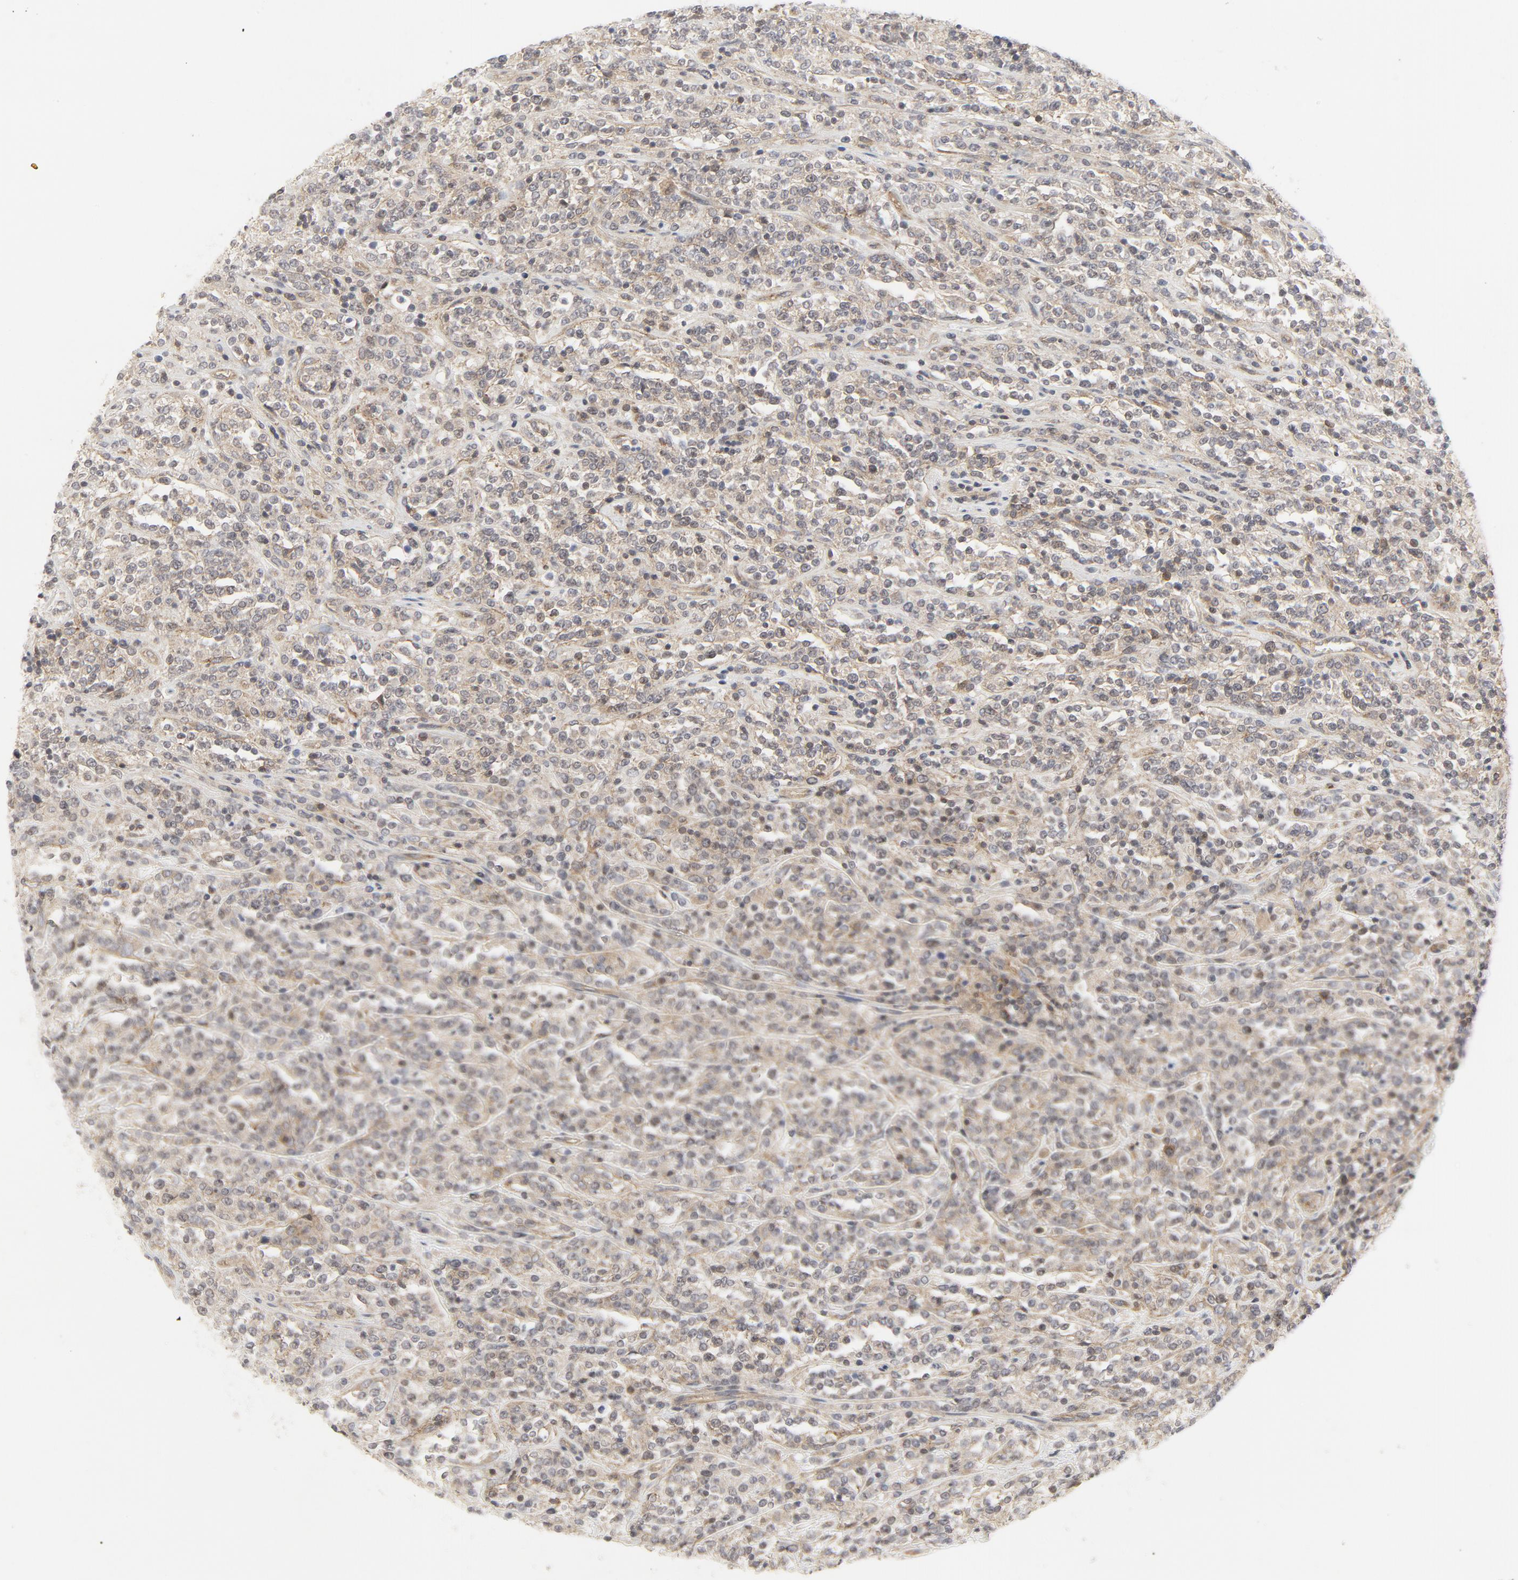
{"staining": {"intensity": "weak", "quantity": "25%-75%", "location": "cytoplasmic/membranous,nuclear"}, "tissue": "lymphoma", "cell_type": "Tumor cells", "image_type": "cancer", "snomed": [{"axis": "morphology", "description": "Malignant lymphoma, non-Hodgkin's type, High grade"}, {"axis": "topography", "description": "Soft tissue"}], "caption": "A brown stain labels weak cytoplasmic/membranous and nuclear positivity of a protein in high-grade malignant lymphoma, non-Hodgkin's type tumor cells. Nuclei are stained in blue.", "gene": "MAP2K7", "patient": {"sex": "male", "age": 18}}